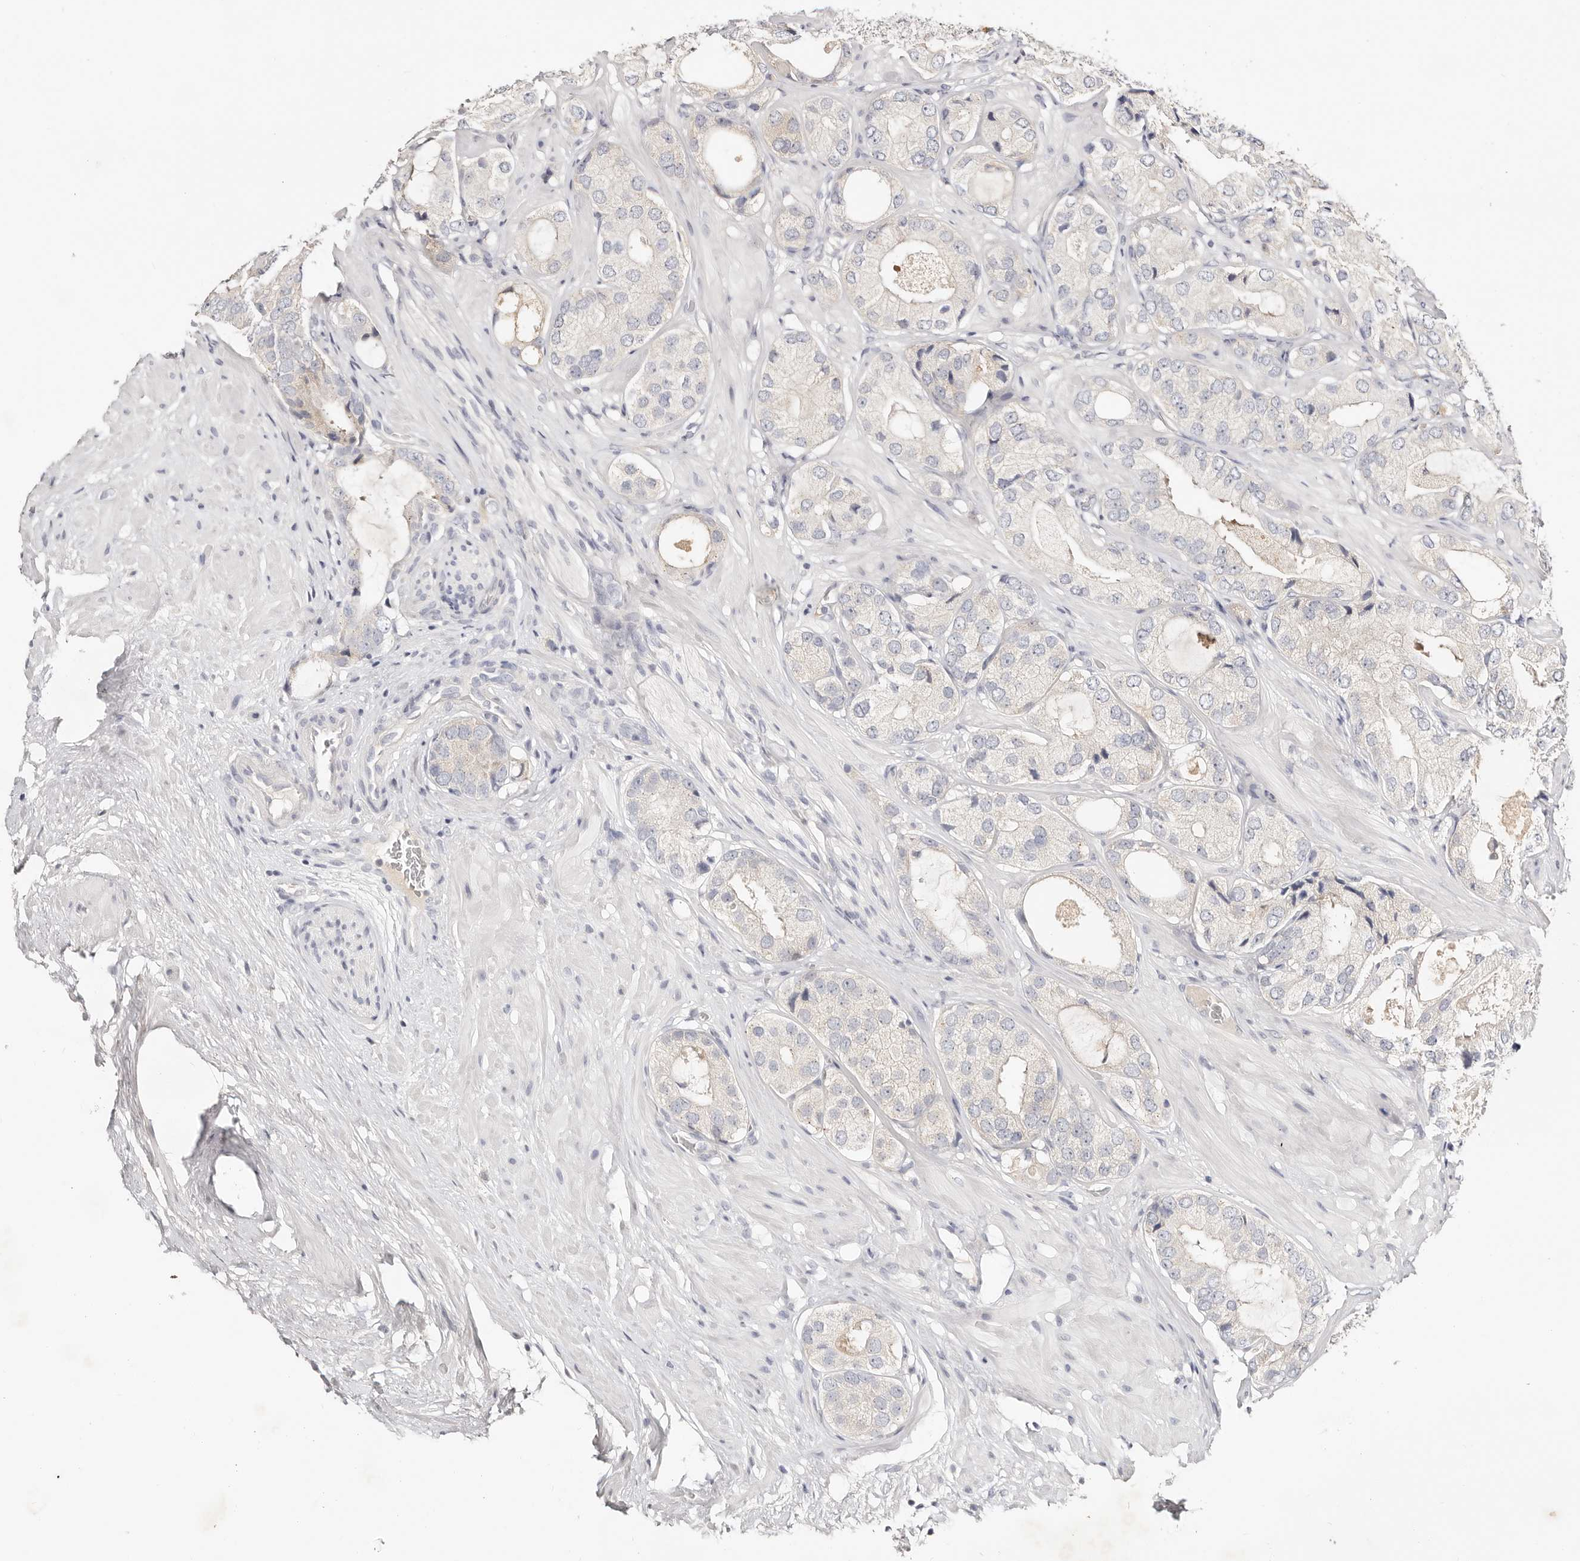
{"staining": {"intensity": "negative", "quantity": "none", "location": "none"}, "tissue": "prostate cancer", "cell_type": "Tumor cells", "image_type": "cancer", "snomed": [{"axis": "morphology", "description": "Adenocarcinoma, High grade"}, {"axis": "topography", "description": "Prostate"}], "caption": "Human prostate cancer stained for a protein using IHC displays no positivity in tumor cells.", "gene": "DNASE1", "patient": {"sex": "male", "age": 59}}